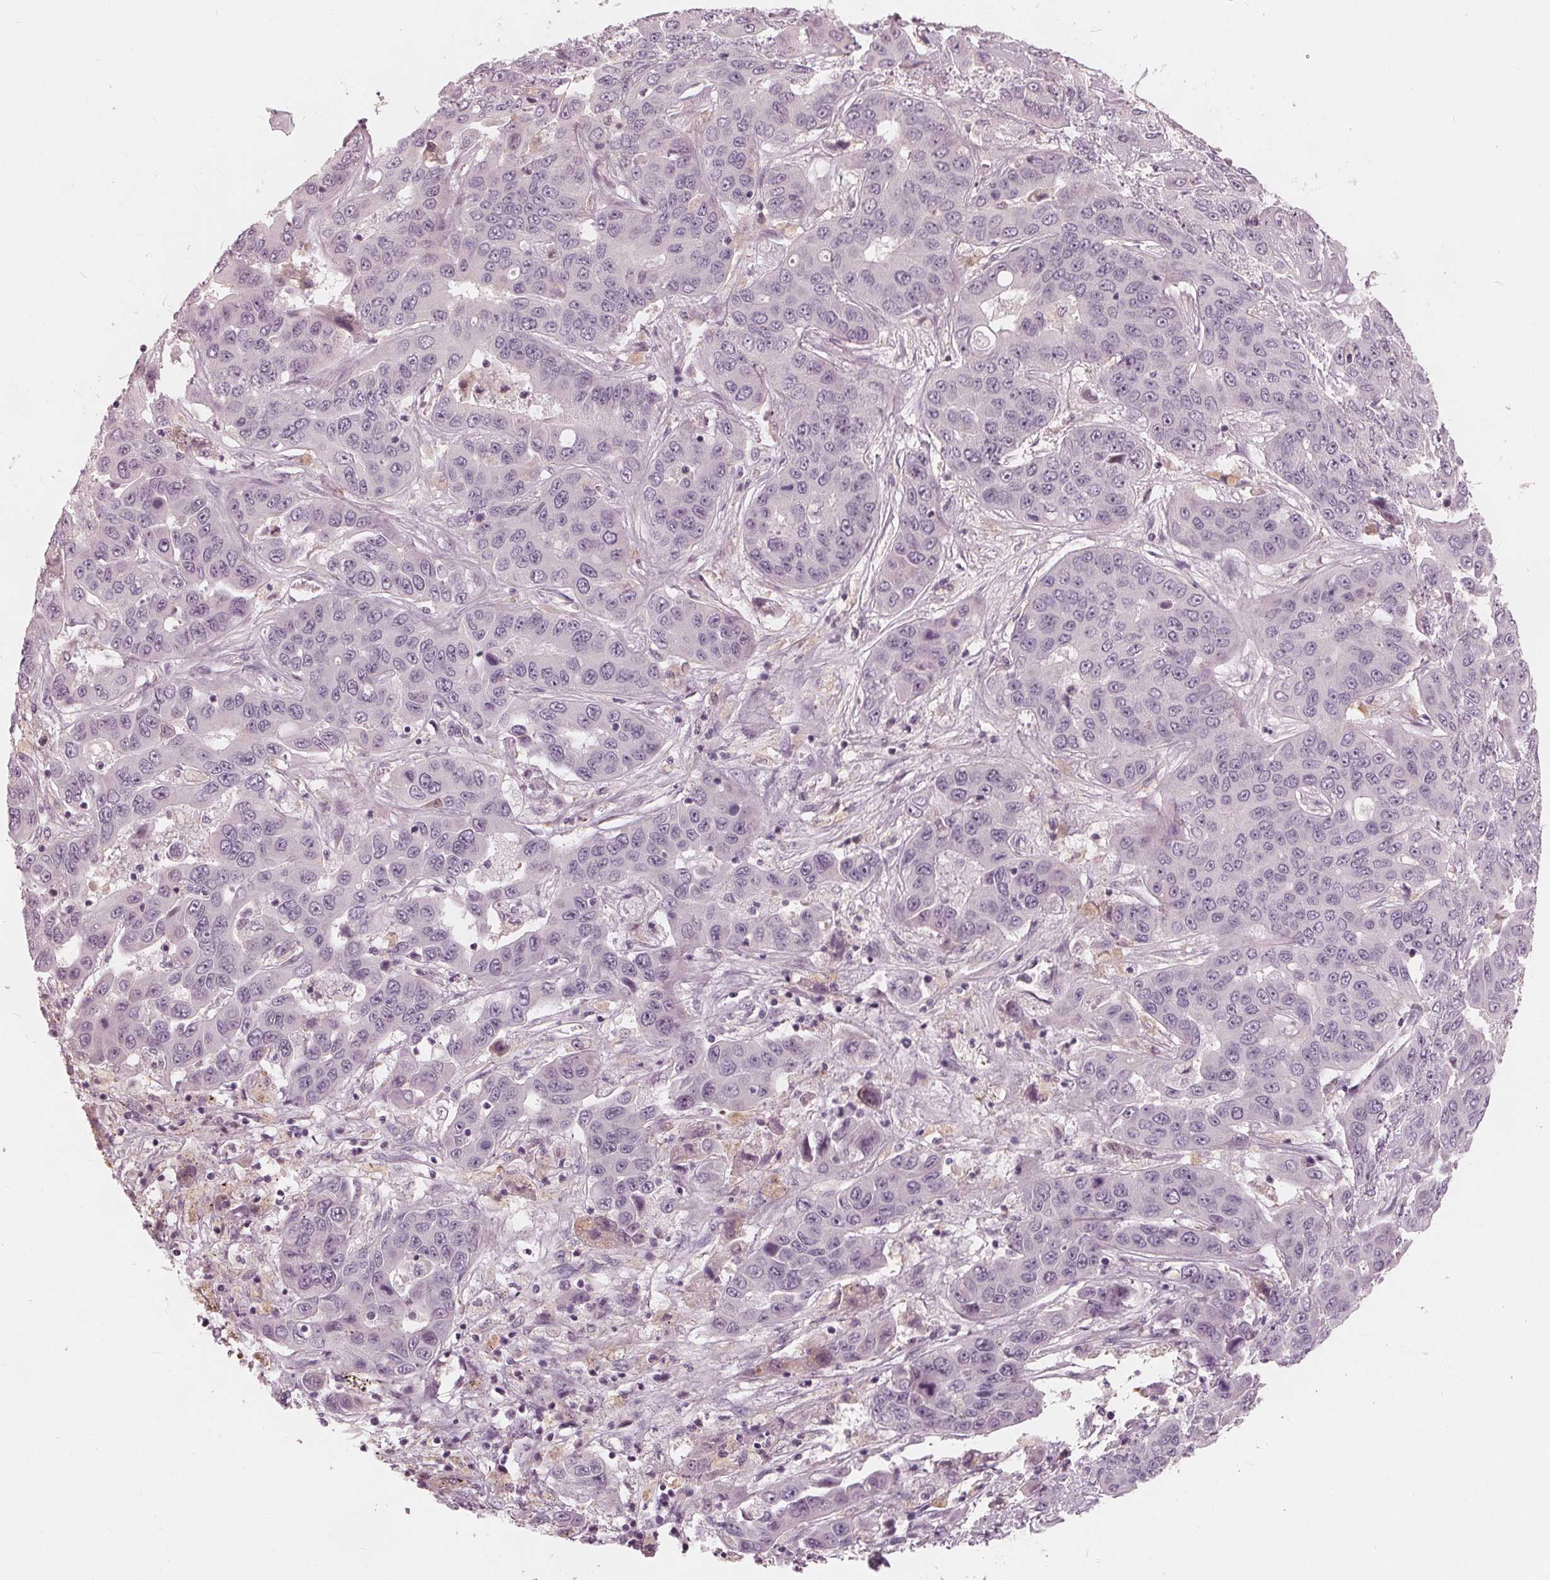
{"staining": {"intensity": "negative", "quantity": "none", "location": "none"}, "tissue": "liver cancer", "cell_type": "Tumor cells", "image_type": "cancer", "snomed": [{"axis": "morphology", "description": "Cholangiocarcinoma"}, {"axis": "topography", "description": "Liver"}], "caption": "Tumor cells are negative for protein expression in human cholangiocarcinoma (liver).", "gene": "SAT2", "patient": {"sex": "female", "age": 52}}